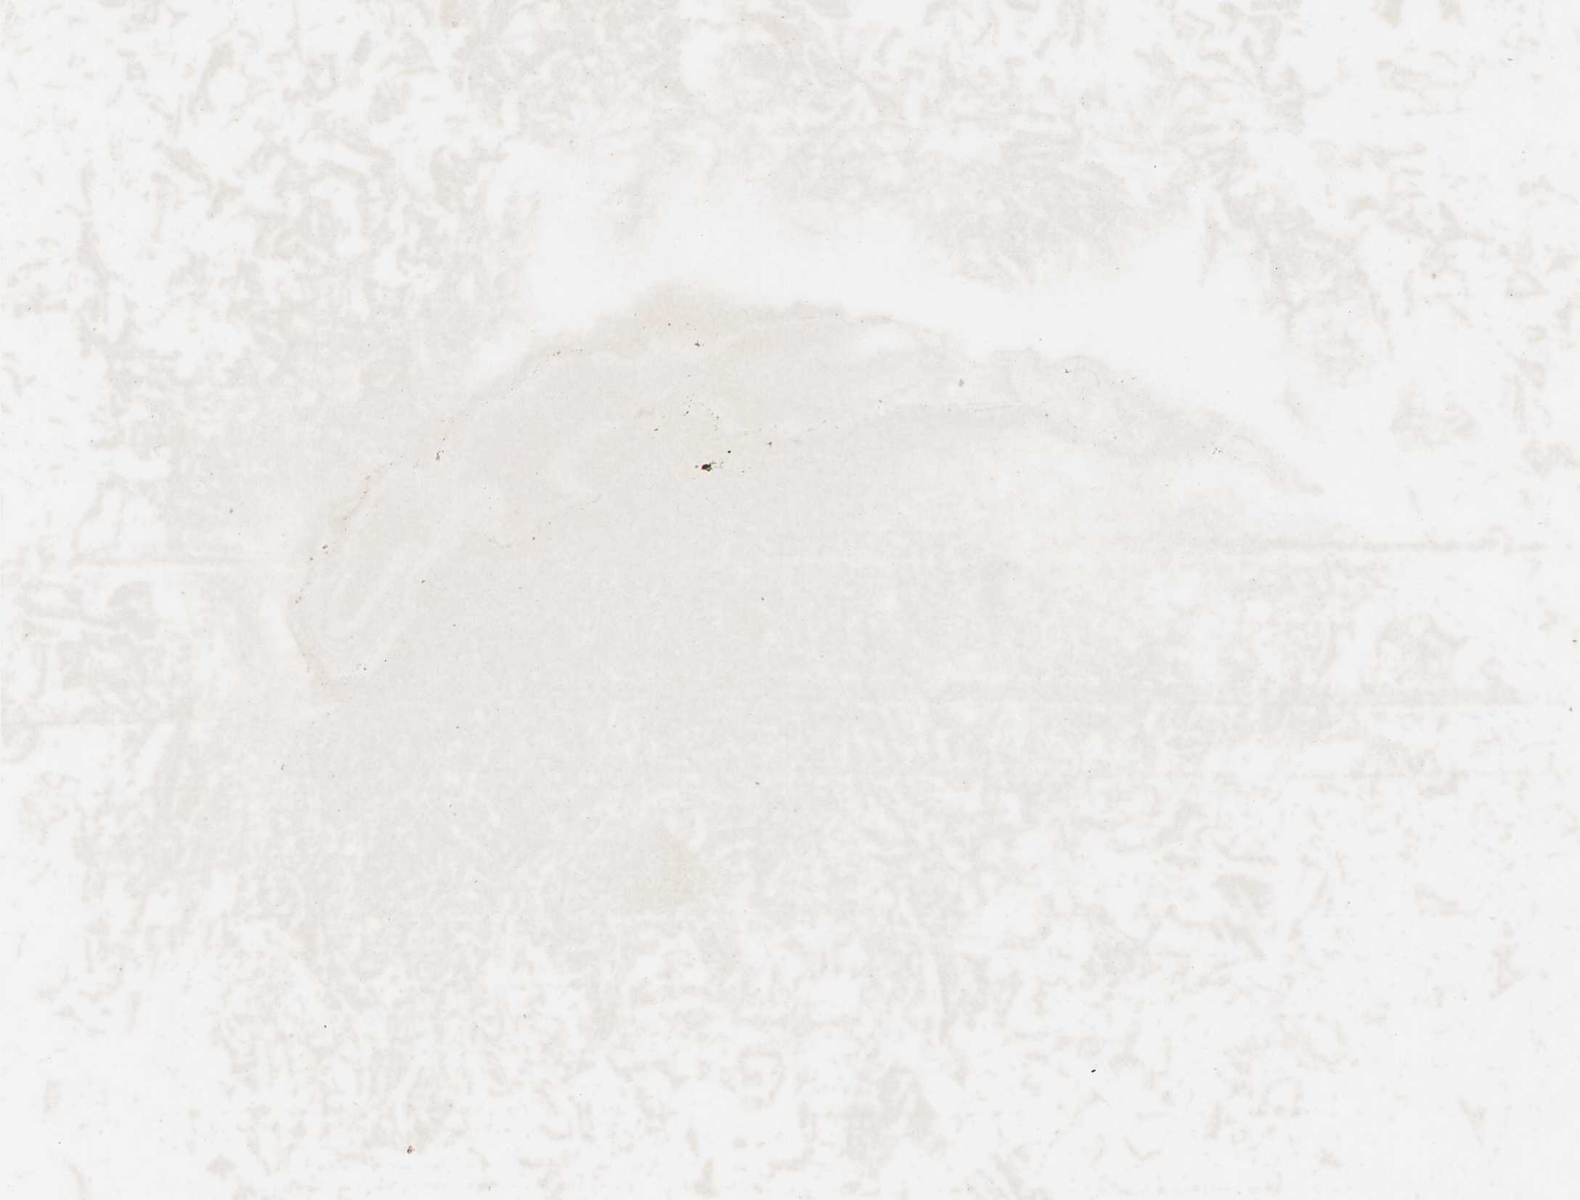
{"staining": {"intensity": "strong", "quantity": "25%-75%", "location": "cytoplasmic/membranous"}, "tissue": "lymphoma", "cell_type": "Tumor cells", "image_type": "cancer", "snomed": [{"axis": "morphology", "description": "Malignant lymphoma, non-Hodgkin's type, High grade"}, {"axis": "topography", "description": "Lymph node"}], "caption": "IHC (DAB (3,3'-diaminobenzidine)) staining of human lymphoma shows strong cytoplasmic/membranous protein staining in approximately 25%-75% of tumor cells.", "gene": "SLC19A2", "patient": {"sex": "female", "age": 76}}